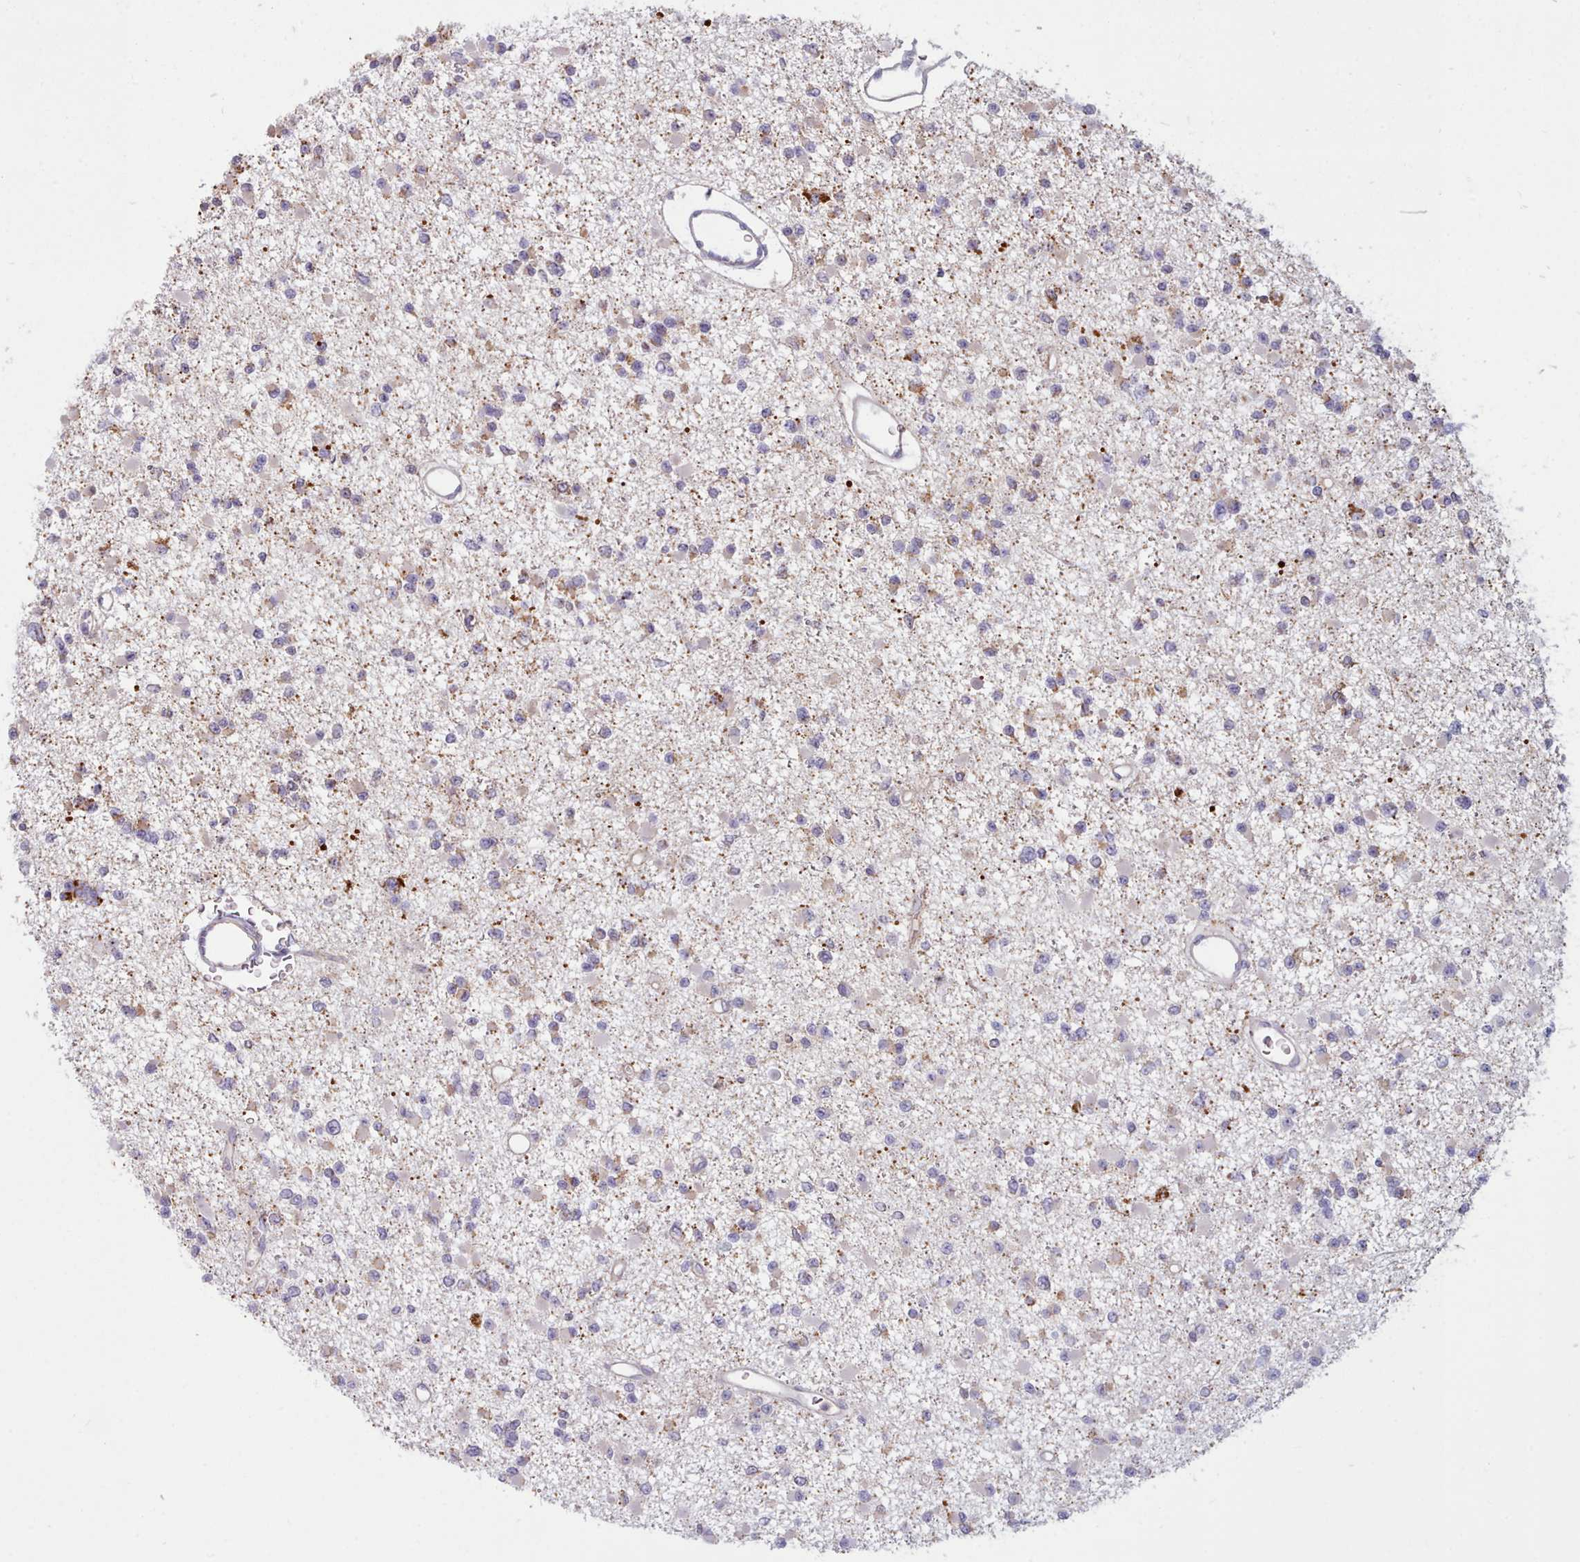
{"staining": {"intensity": "moderate", "quantity": "<25%", "location": "cytoplasmic/membranous"}, "tissue": "glioma", "cell_type": "Tumor cells", "image_type": "cancer", "snomed": [{"axis": "morphology", "description": "Glioma, malignant, Low grade"}, {"axis": "topography", "description": "Brain"}], "caption": "Immunohistochemistry (IHC) of malignant low-grade glioma displays low levels of moderate cytoplasmic/membranous expression in about <25% of tumor cells. The protein of interest is shown in brown color, while the nuclei are stained blue.", "gene": "CRYBG1", "patient": {"sex": "female", "age": 22}}